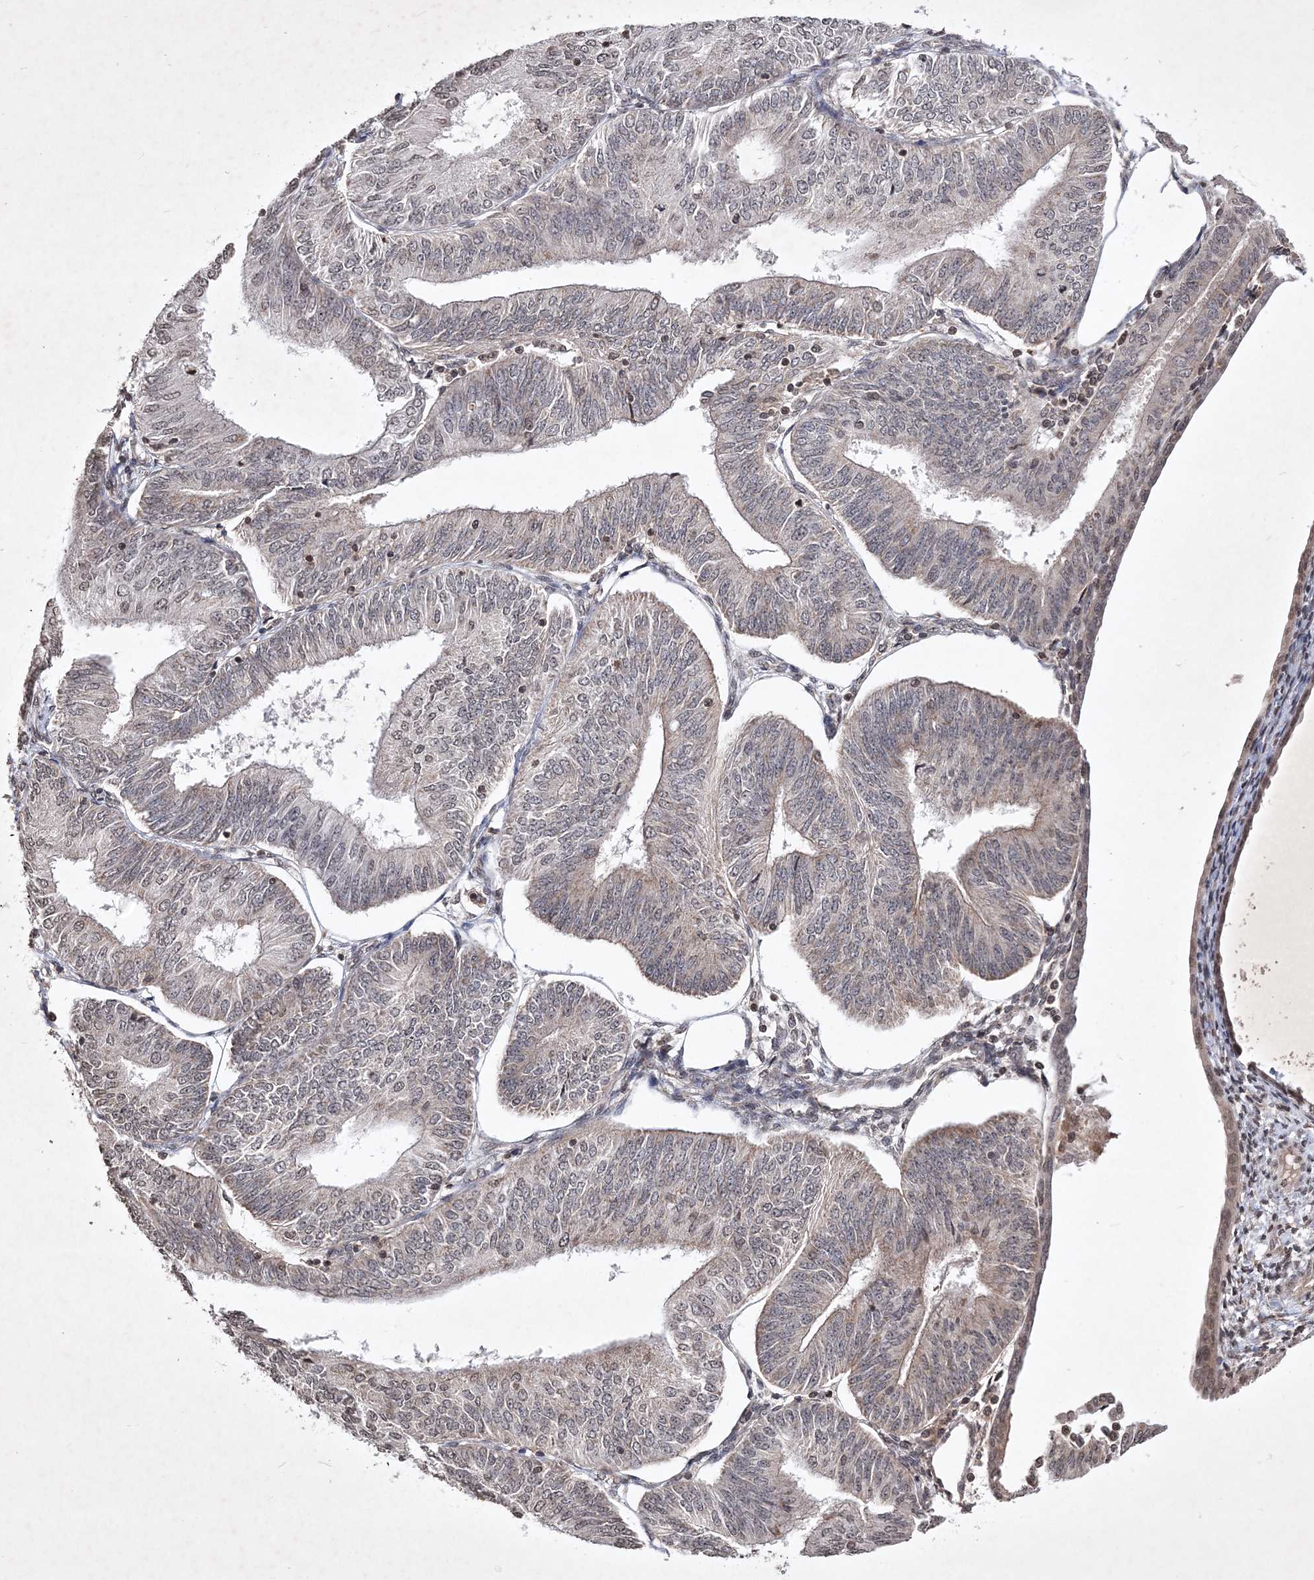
{"staining": {"intensity": "weak", "quantity": "25%-75%", "location": "cytoplasmic/membranous,nuclear"}, "tissue": "endometrial cancer", "cell_type": "Tumor cells", "image_type": "cancer", "snomed": [{"axis": "morphology", "description": "Adenocarcinoma, NOS"}, {"axis": "topography", "description": "Endometrium"}], "caption": "Adenocarcinoma (endometrial) was stained to show a protein in brown. There is low levels of weak cytoplasmic/membranous and nuclear expression in about 25%-75% of tumor cells.", "gene": "SOWAHB", "patient": {"sex": "female", "age": 58}}